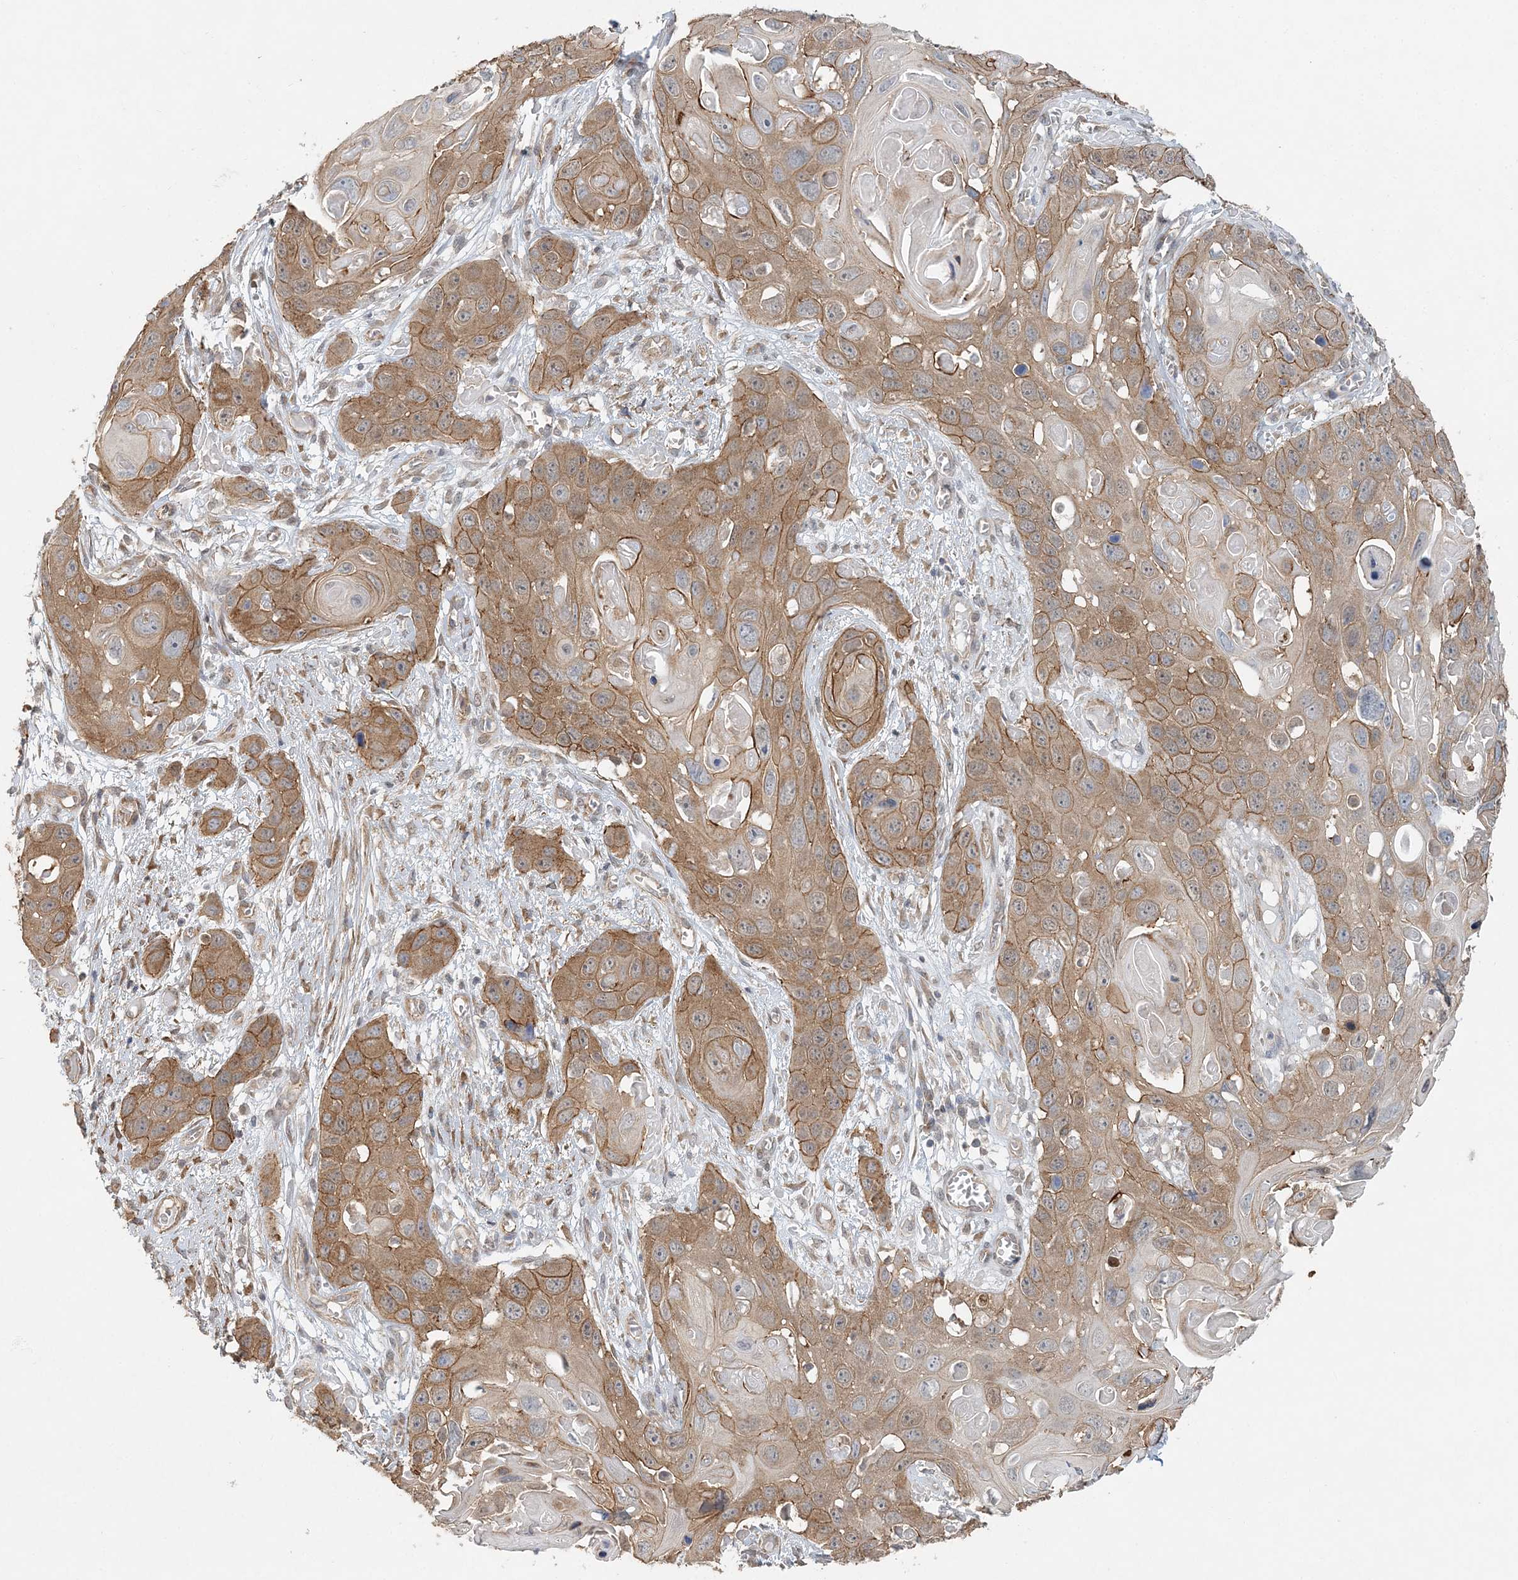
{"staining": {"intensity": "moderate", "quantity": ">75%", "location": "cytoplasmic/membranous"}, "tissue": "skin cancer", "cell_type": "Tumor cells", "image_type": "cancer", "snomed": [{"axis": "morphology", "description": "Squamous cell carcinoma, NOS"}, {"axis": "topography", "description": "Skin"}], "caption": "The immunohistochemical stain shows moderate cytoplasmic/membranous staining in tumor cells of squamous cell carcinoma (skin) tissue.", "gene": "MAT2B", "patient": {"sex": "male", "age": 55}}